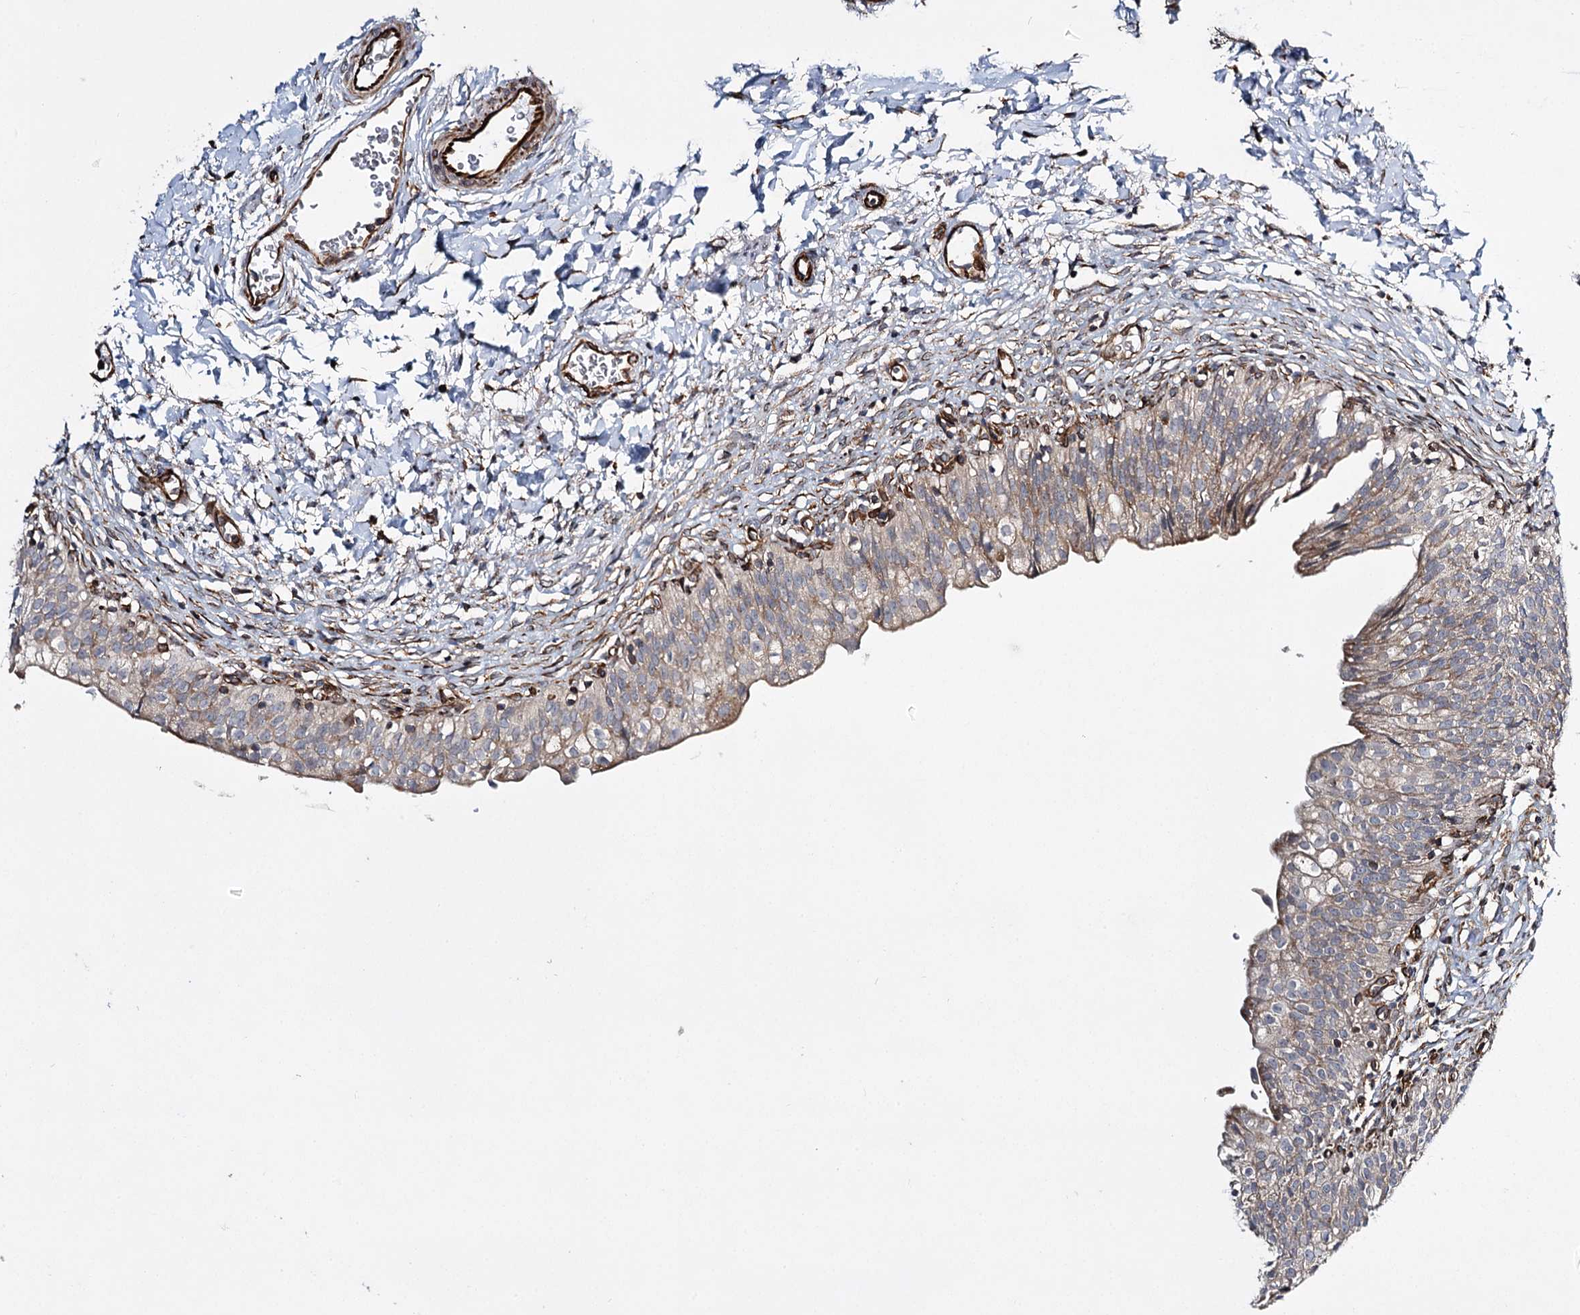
{"staining": {"intensity": "moderate", "quantity": "25%-75%", "location": "cytoplasmic/membranous"}, "tissue": "urinary bladder", "cell_type": "Urothelial cells", "image_type": "normal", "snomed": [{"axis": "morphology", "description": "Normal tissue, NOS"}, {"axis": "topography", "description": "Urinary bladder"}], "caption": "IHC (DAB (3,3'-diaminobenzidine)) staining of benign urinary bladder exhibits moderate cytoplasmic/membranous protein positivity in about 25%-75% of urothelial cells.", "gene": "DPEP2", "patient": {"sex": "male", "age": 55}}